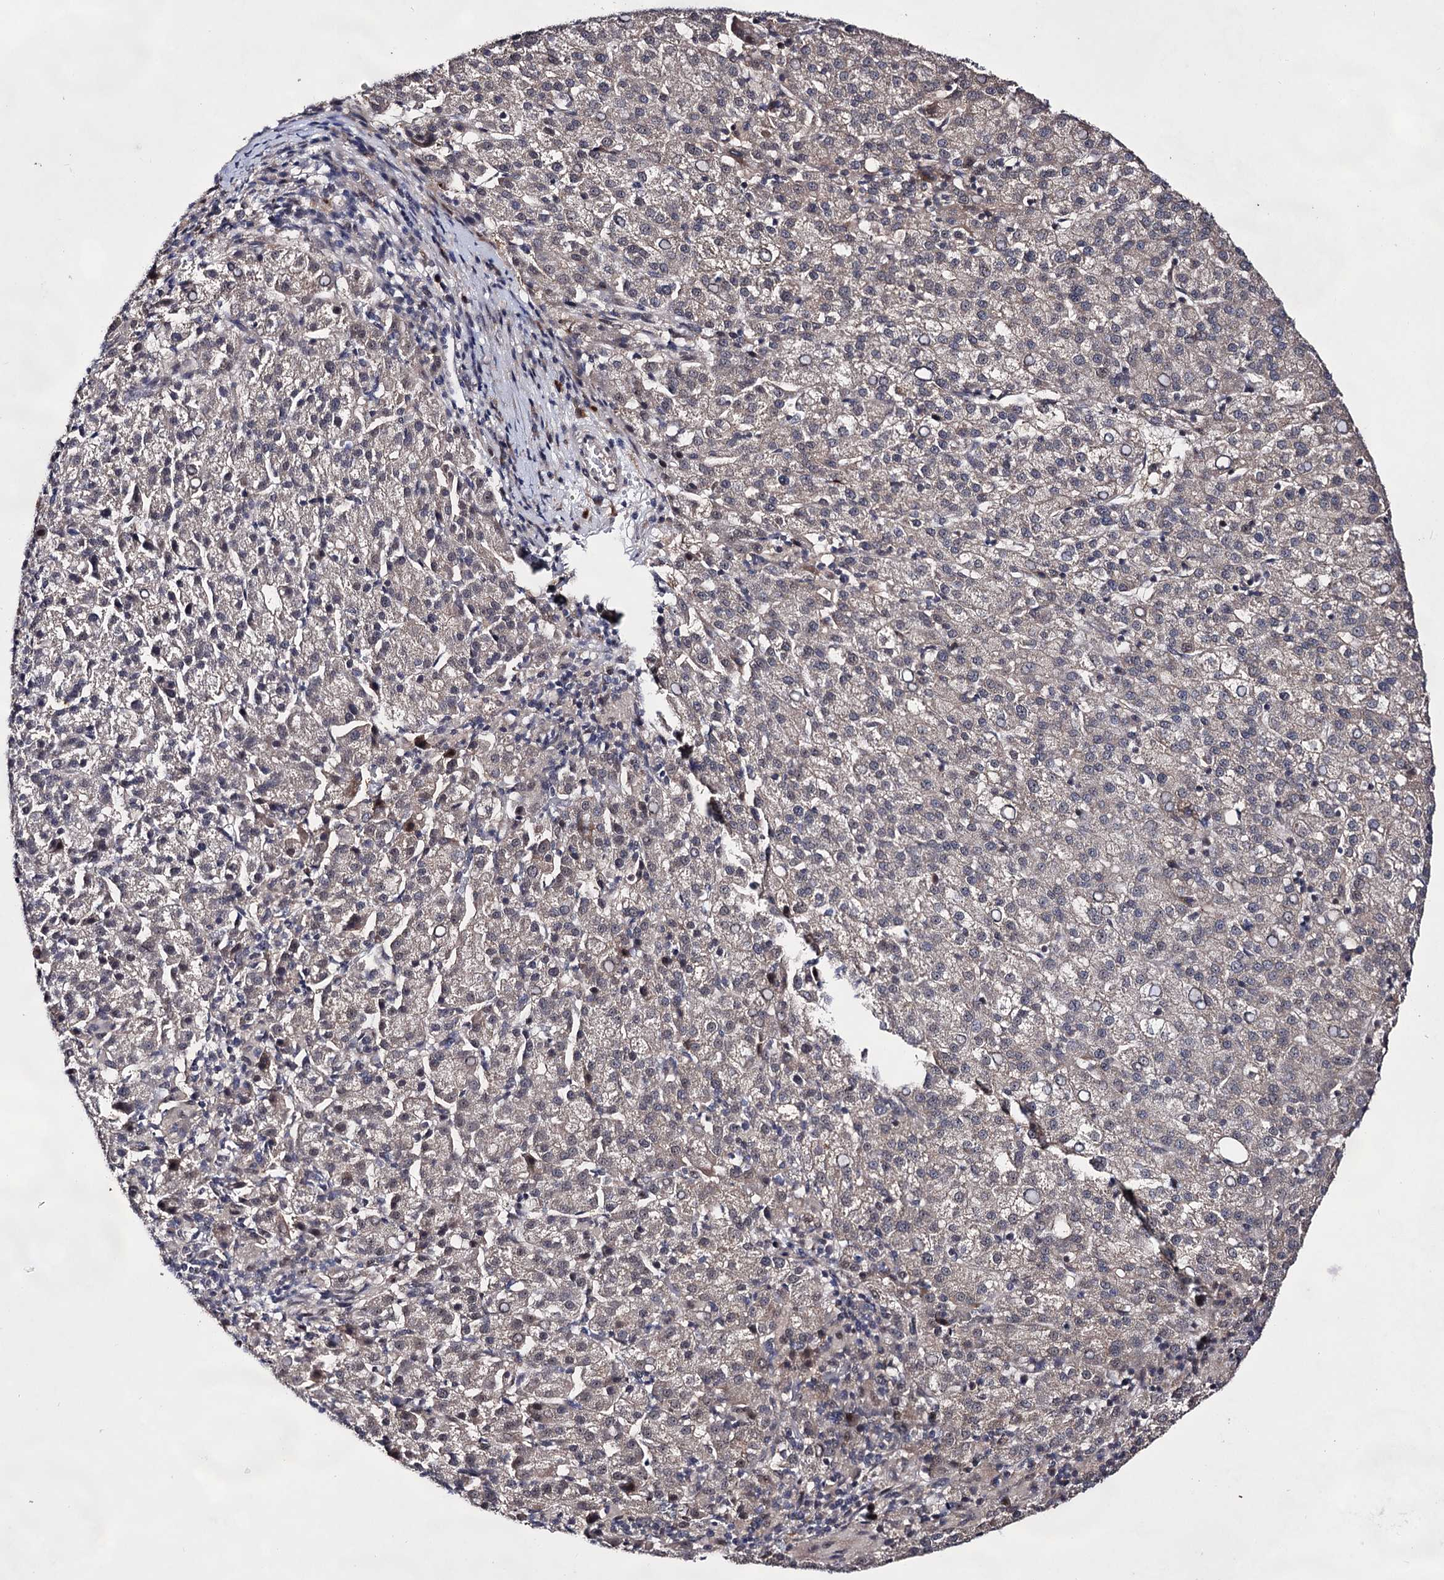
{"staining": {"intensity": "weak", "quantity": "25%-75%", "location": "cytoplasmic/membranous"}, "tissue": "liver cancer", "cell_type": "Tumor cells", "image_type": "cancer", "snomed": [{"axis": "morphology", "description": "Carcinoma, Hepatocellular, NOS"}, {"axis": "topography", "description": "Liver"}], "caption": "An IHC histopathology image of tumor tissue is shown. Protein staining in brown highlights weak cytoplasmic/membranous positivity in hepatocellular carcinoma (liver) within tumor cells.", "gene": "EXOSC10", "patient": {"sex": "female", "age": 58}}